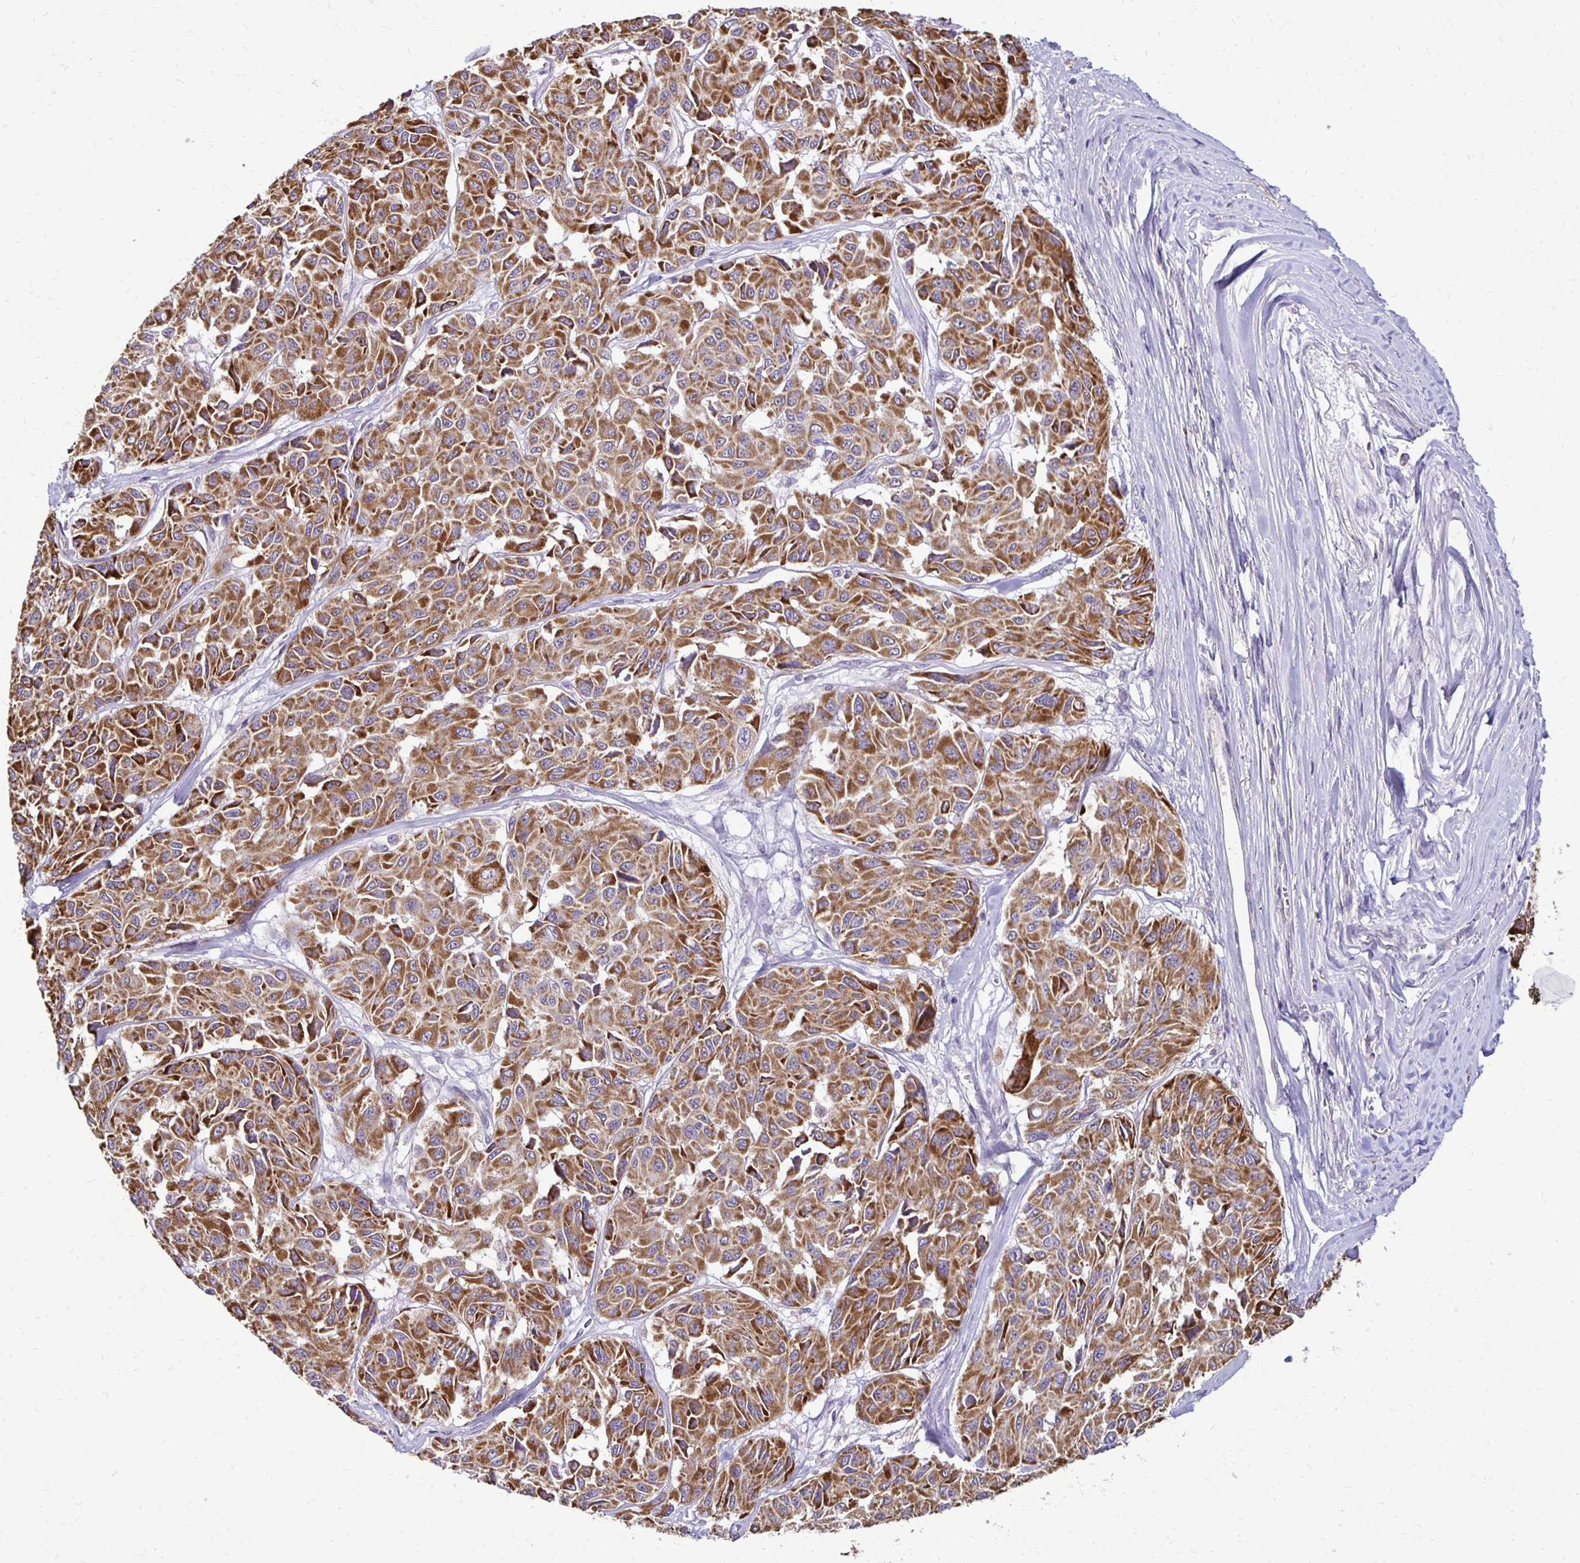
{"staining": {"intensity": "strong", "quantity": ">75%", "location": "cytoplasmic/membranous"}, "tissue": "melanoma", "cell_type": "Tumor cells", "image_type": "cancer", "snomed": [{"axis": "morphology", "description": "Malignant melanoma, NOS"}, {"axis": "topography", "description": "Skin"}], "caption": "About >75% of tumor cells in human malignant melanoma reveal strong cytoplasmic/membranous protein expression as visualized by brown immunohistochemical staining.", "gene": "IER3", "patient": {"sex": "female", "age": 66}}